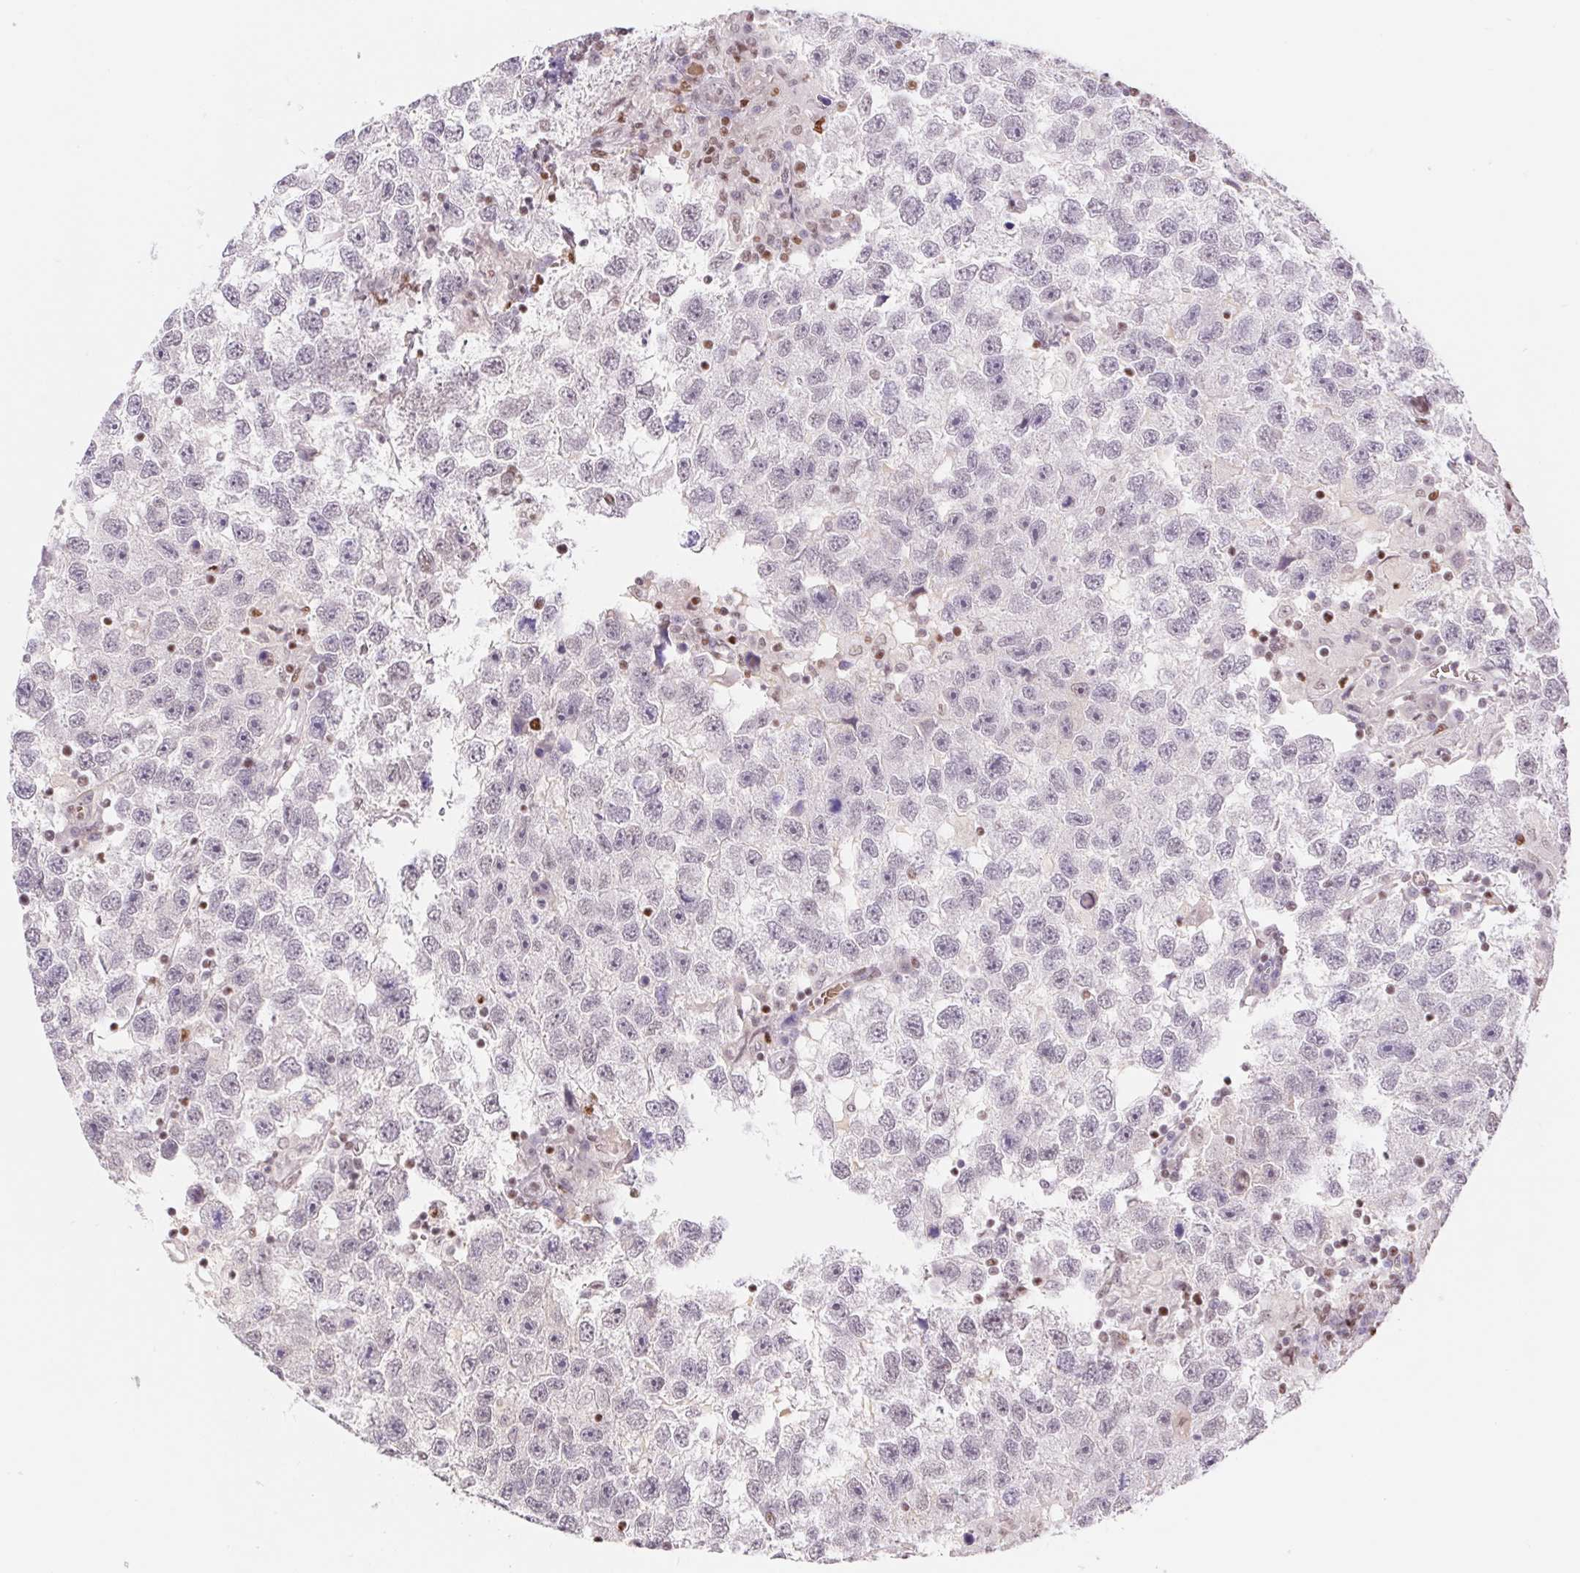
{"staining": {"intensity": "negative", "quantity": "none", "location": "none"}, "tissue": "testis cancer", "cell_type": "Tumor cells", "image_type": "cancer", "snomed": [{"axis": "morphology", "description": "Seminoma, NOS"}, {"axis": "topography", "description": "Testis"}], "caption": "Protein analysis of testis cancer reveals no significant positivity in tumor cells.", "gene": "TRERF1", "patient": {"sex": "male", "age": 26}}